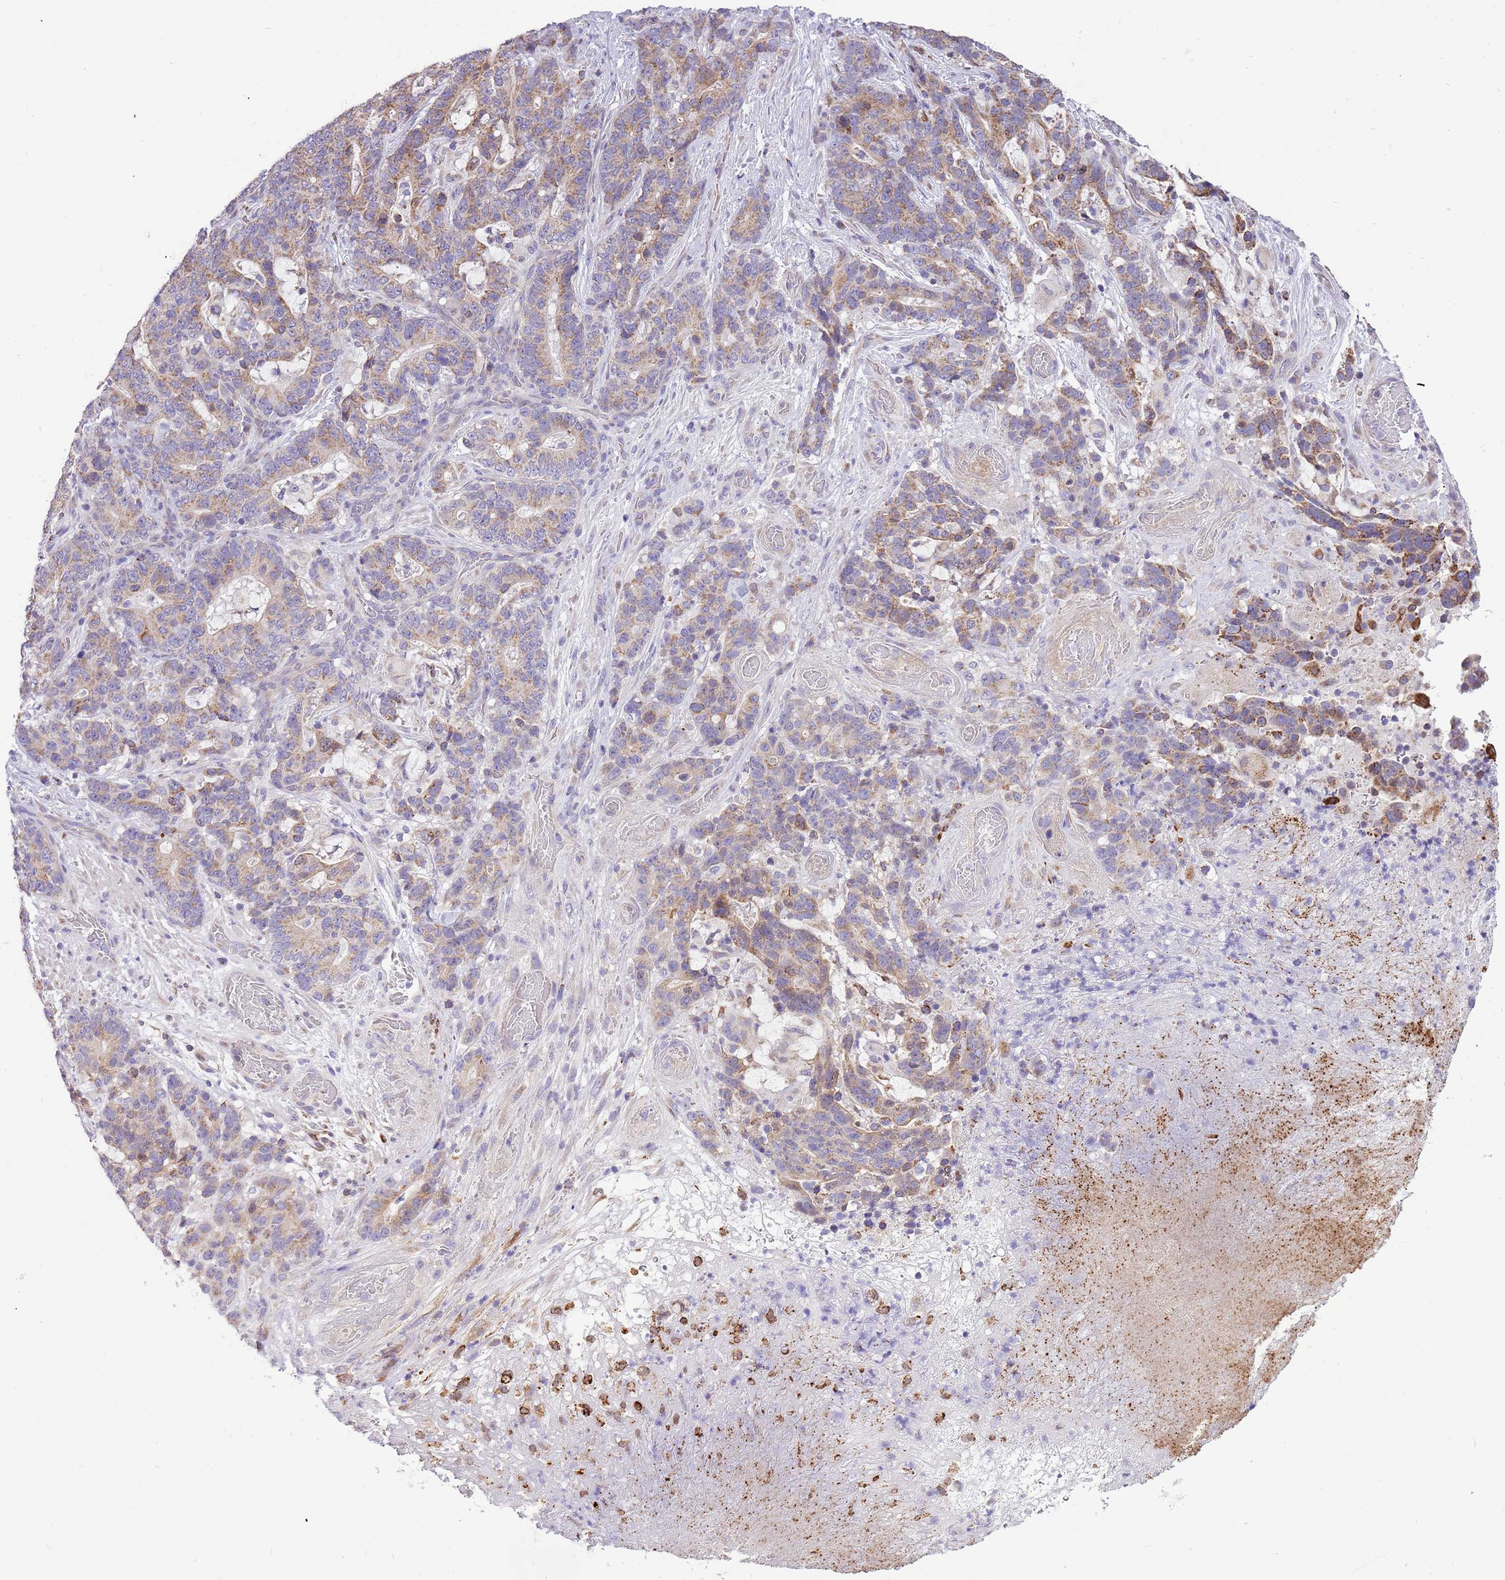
{"staining": {"intensity": "weak", "quantity": "25%-75%", "location": "cytoplasmic/membranous"}, "tissue": "stomach cancer", "cell_type": "Tumor cells", "image_type": "cancer", "snomed": [{"axis": "morphology", "description": "Normal tissue, NOS"}, {"axis": "morphology", "description": "Adenocarcinoma, NOS"}, {"axis": "topography", "description": "Stomach"}], "caption": "IHC staining of adenocarcinoma (stomach), which exhibits low levels of weak cytoplasmic/membranous expression in approximately 25%-75% of tumor cells indicating weak cytoplasmic/membranous protein expression. The staining was performed using DAB (brown) for protein detection and nuclei were counterstained in hematoxylin (blue).", "gene": "COX17", "patient": {"sex": "female", "age": 64}}